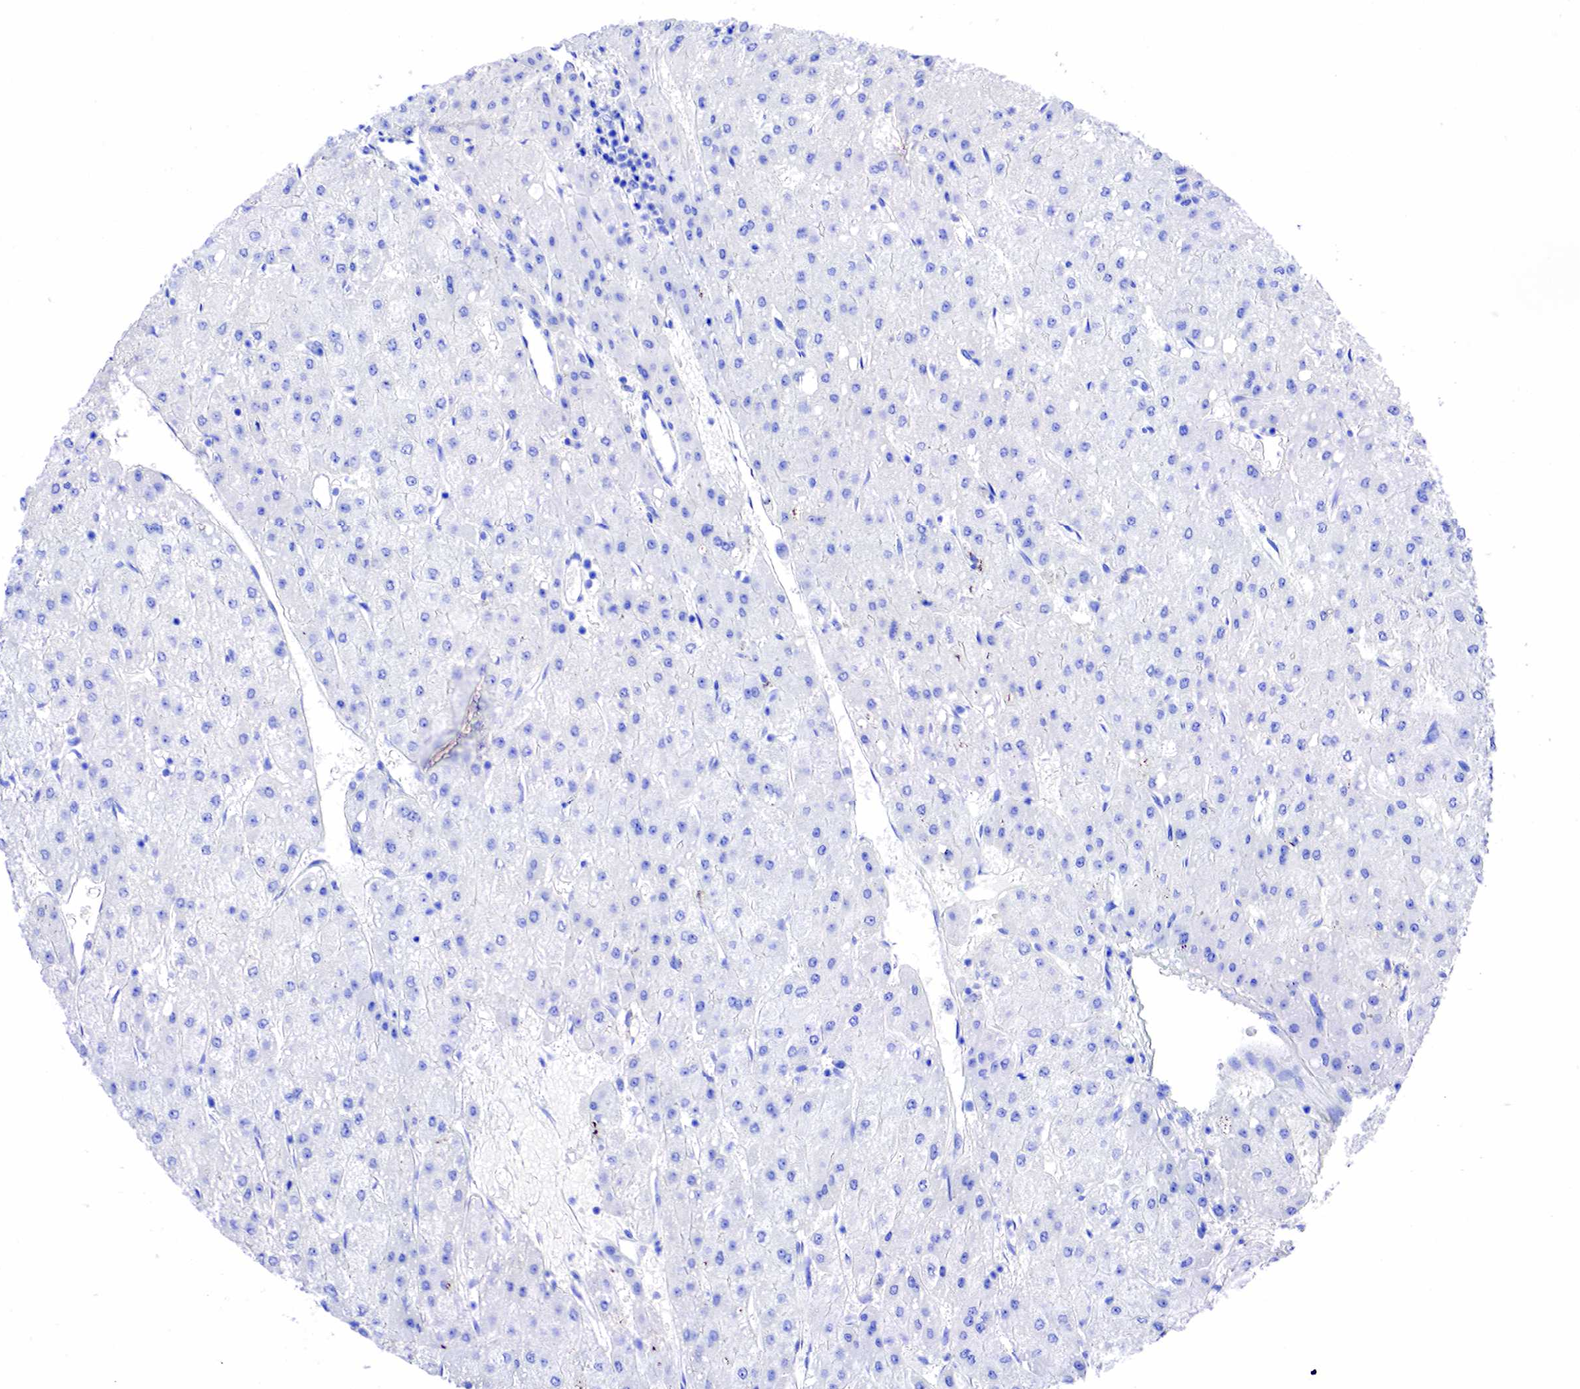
{"staining": {"intensity": "negative", "quantity": "none", "location": "none"}, "tissue": "liver cancer", "cell_type": "Tumor cells", "image_type": "cancer", "snomed": [{"axis": "morphology", "description": "Carcinoma, Hepatocellular, NOS"}, {"axis": "topography", "description": "Liver"}], "caption": "There is no significant expression in tumor cells of liver cancer. (DAB (3,3'-diaminobenzidine) immunohistochemistry (IHC) with hematoxylin counter stain).", "gene": "KLK3", "patient": {"sex": "female", "age": 52}}